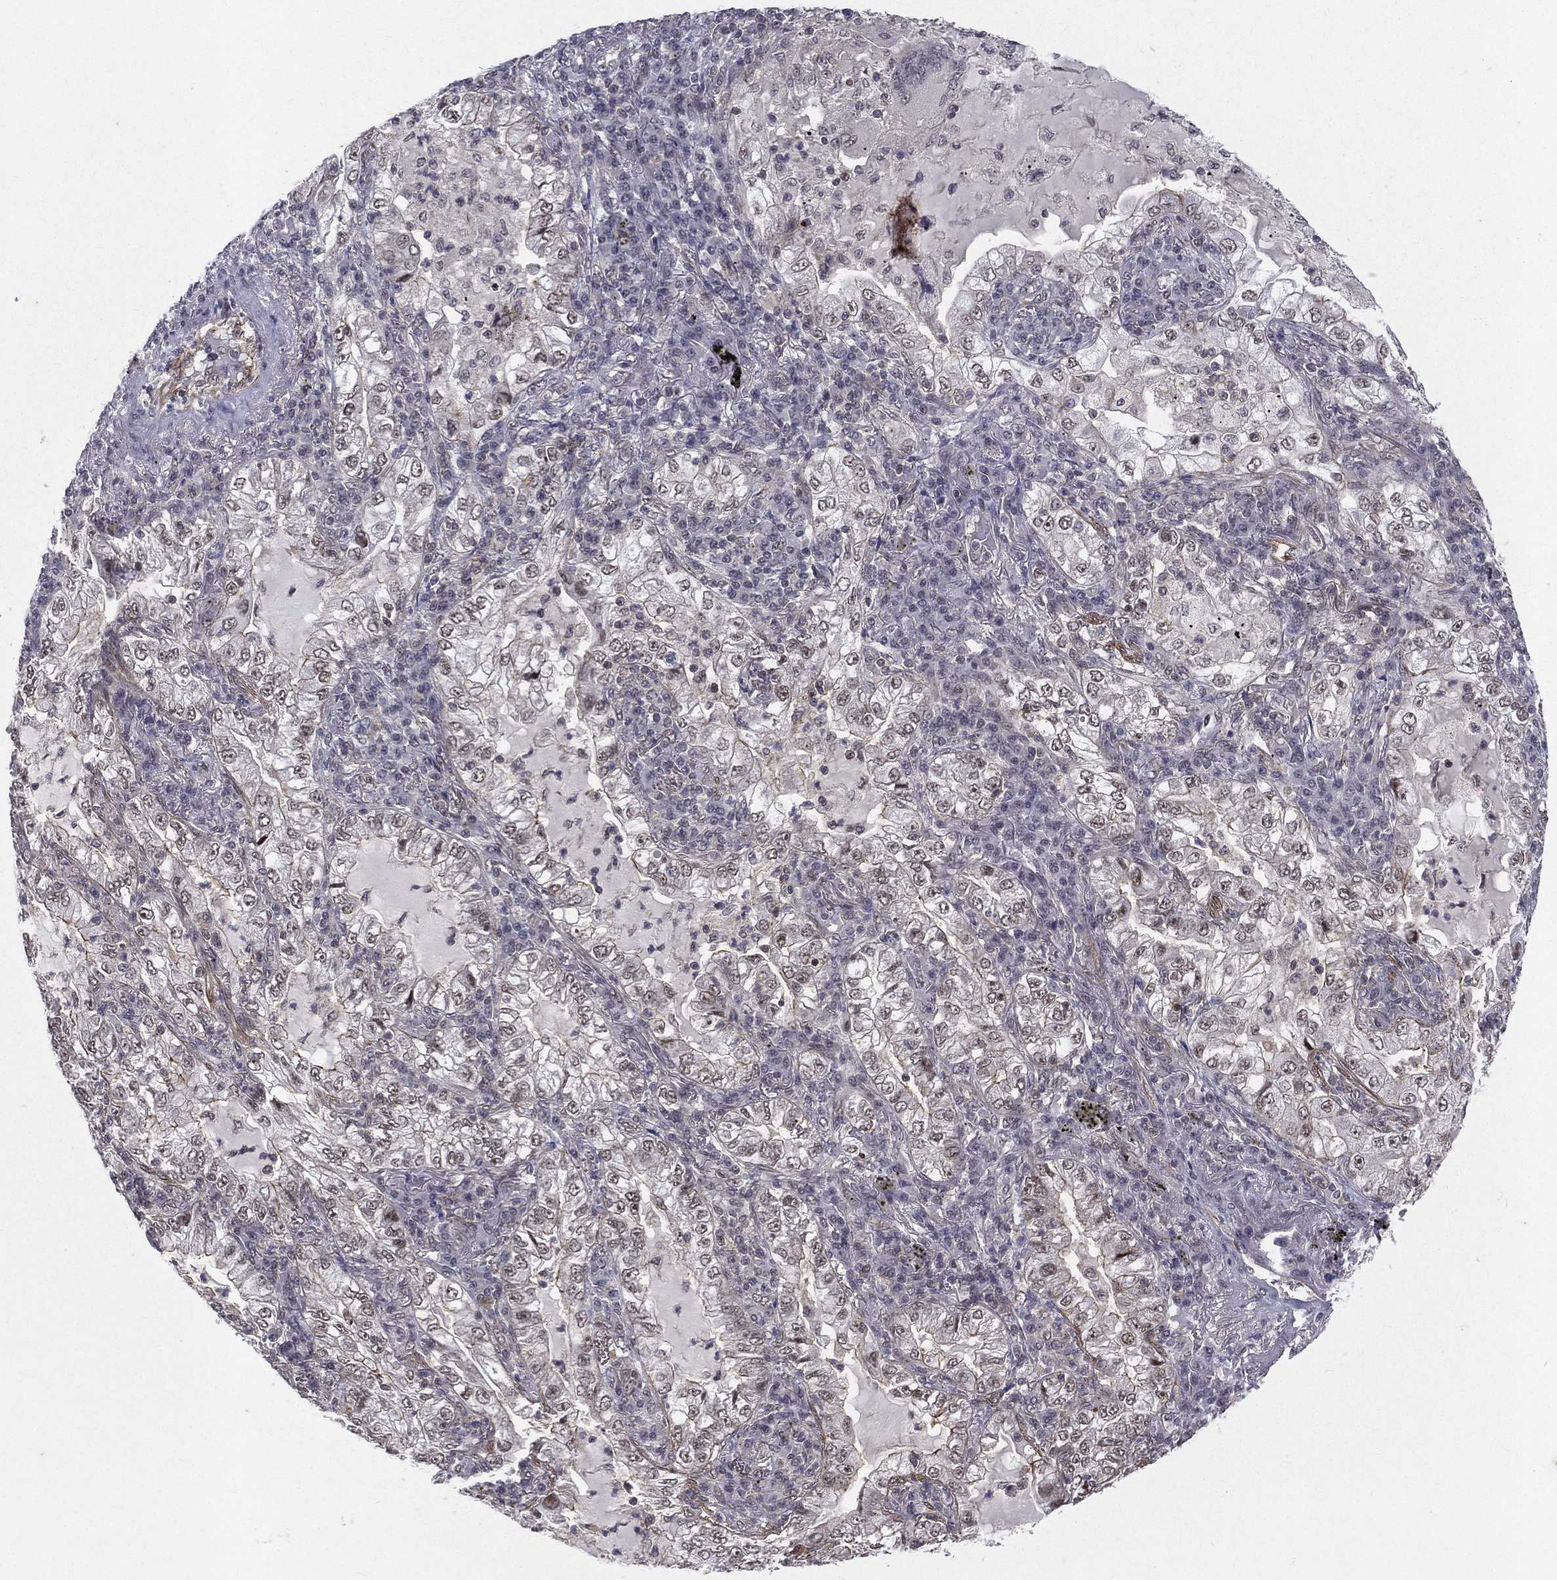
{"staining": {"intensity": "weak", "quantity": "25%-75%", "location": "nuclear"}, "tissue": "lung cancer", "cell_type": "Tumor cells", "image_type": "cancer", "snomed": [{"axis": "morphology", "description": "Adenocarcinoma, NOS"}, {"axis": "topography", "description": "Lung"}], "caption": "Adenocarcinoma (lung) stained with immunohistochemistry demonstrates weak nuclear expression in about 25%-75% of tumor cells.", "gene": "MORC2", "patient": {"sex": "female", "age": 73}}